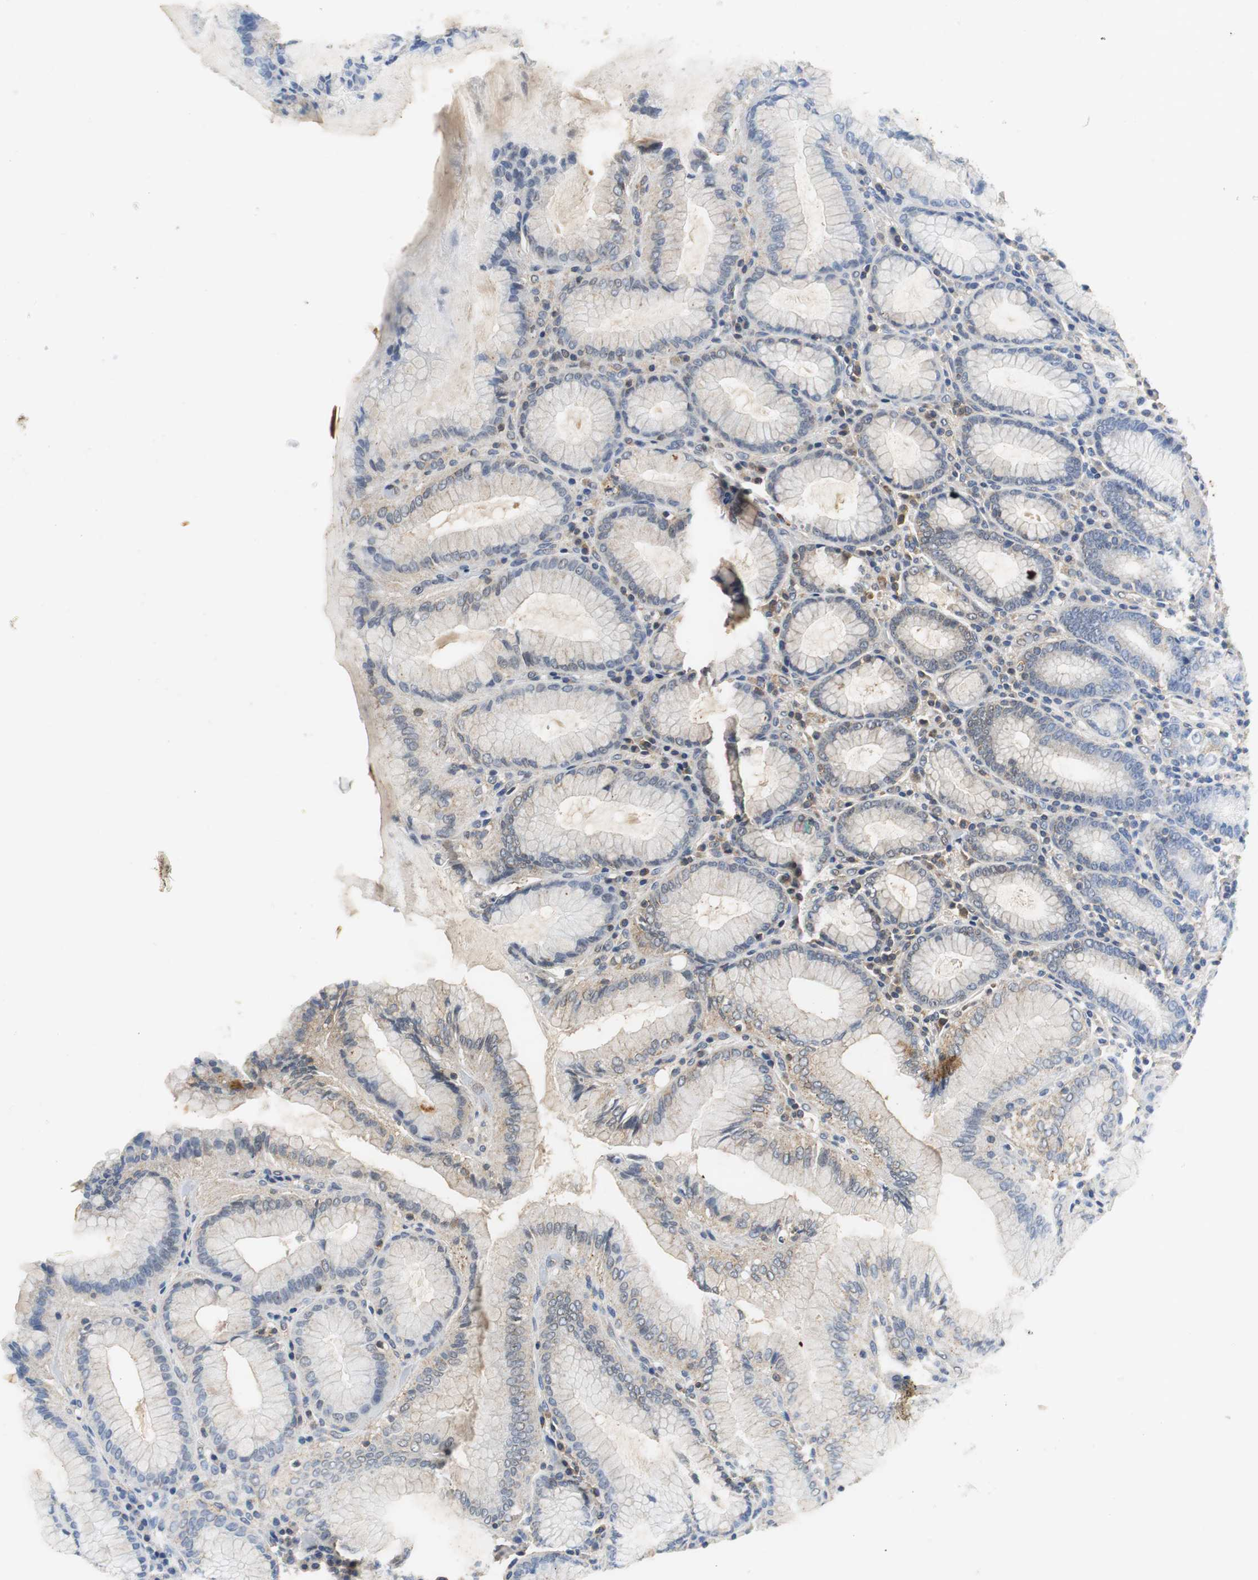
{"staining": {"intensity": "strong", "quantity": "25%-75%", "location": "cytoplasmic/membranous"}, "tissue": "stomach", "cell_type": "Glandular cells", "image_type": "normal", "snomed": [{"axis": "morphology", "description": "Normal tissue, NOS"}, {"axis": "topography", "description": "Stomach, lower"}], "caption": "The immunohistochemical stain labels strong cytoplasmic/membranous staining in glandular cells of normal stomach.", "gene": "VBP1", "patient": {"sex": "female", "age": 76}}